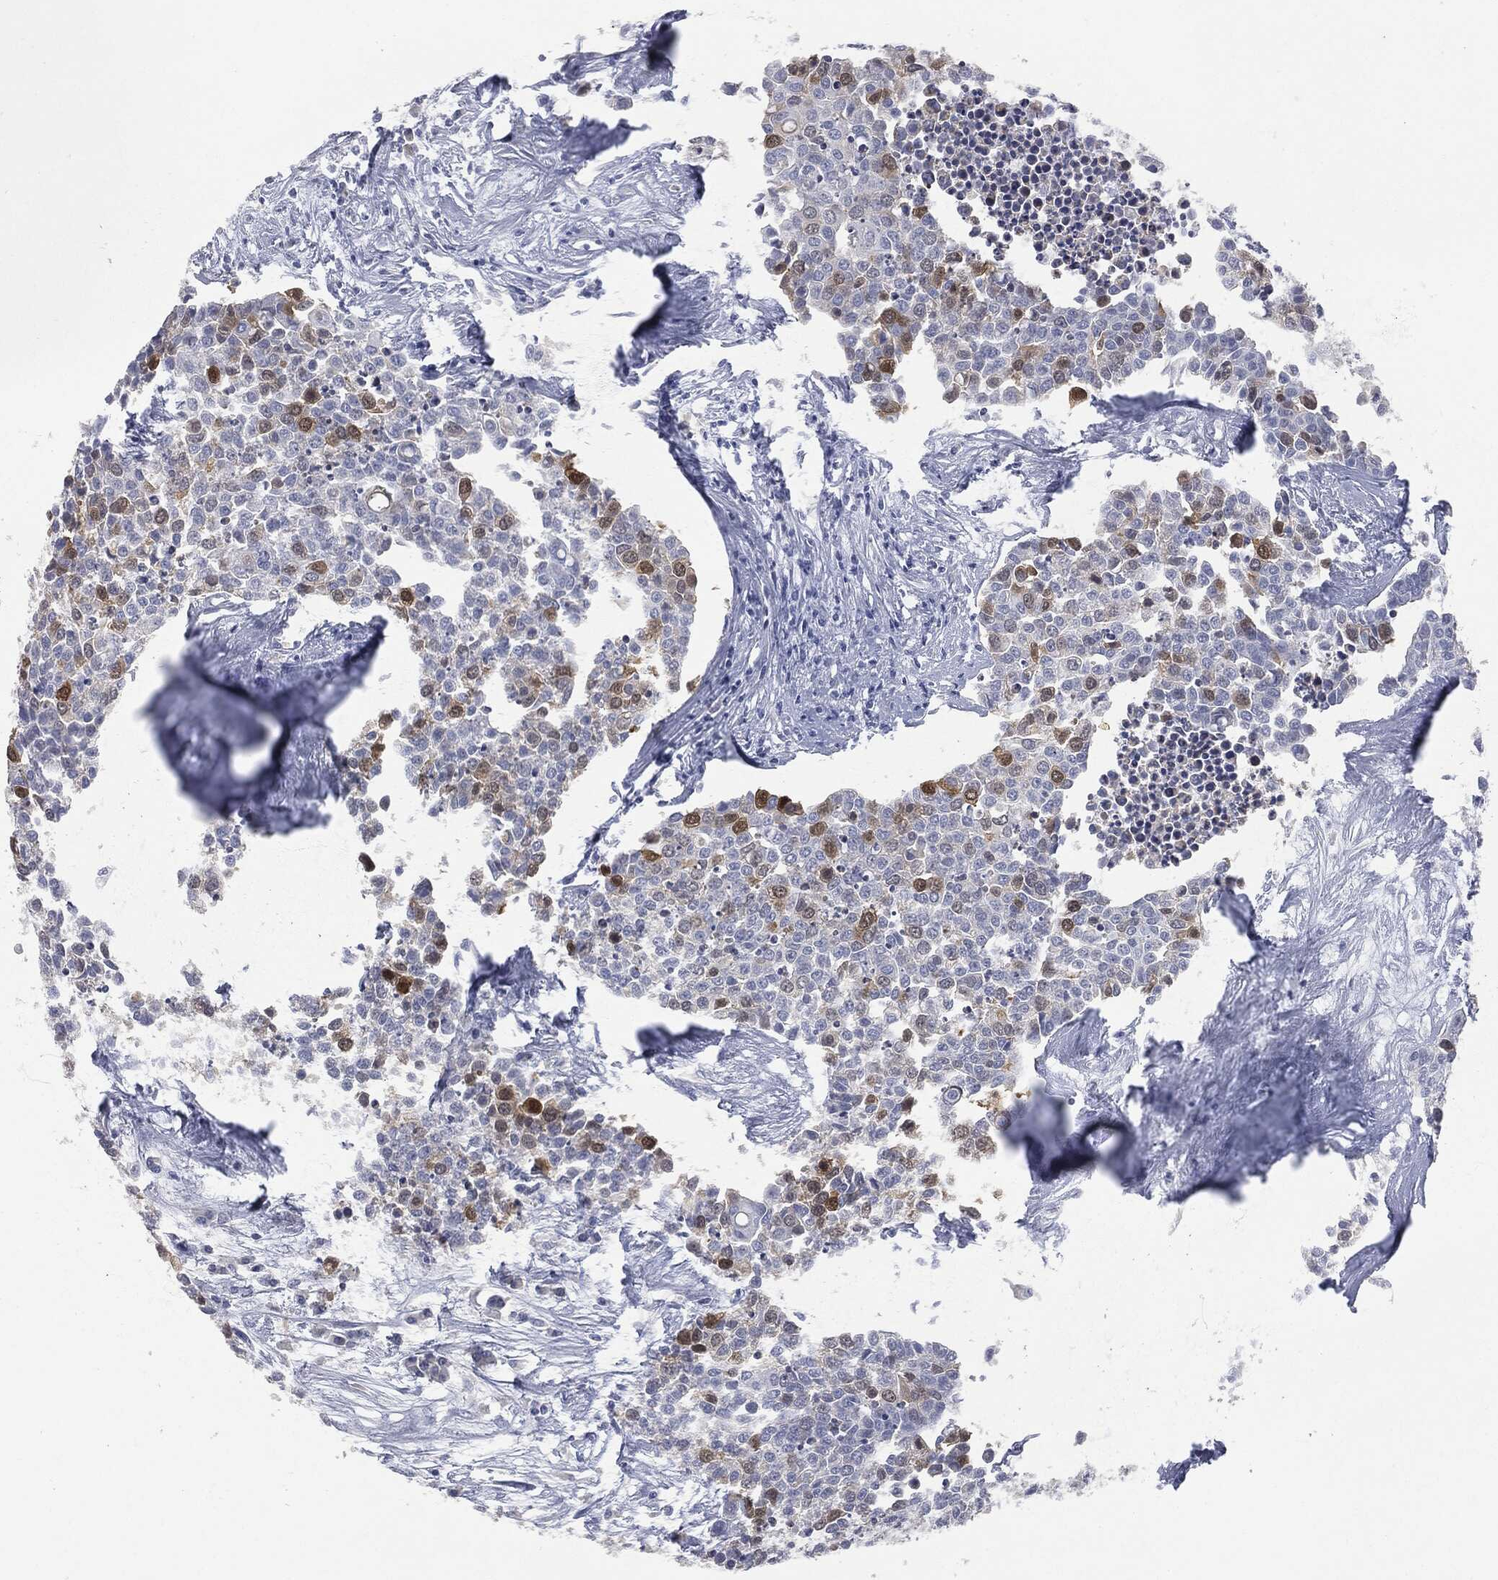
{"staining": {"intensity": "moderate", "quantity": "<25%", "location": "cytoplasmic/membranous,nuclear"}, "tissue": "carcinoid", "cell_type": "Tumor cells", "image_type": "cancer", "snomed": [{"axis": "morphology", "description": "Carcinoid, malignant, NOS"}, {"axis": "topography", "description": "Colon"}], "caption": "DAB immunohistochemical staining of human carcinoid reveals moderate cytoplasmic/membranous and nuclear protein expression in approximately <25% of tumor cells.", "gene": "UBE2C", "patient": {"sex": "male", "age": 81}}